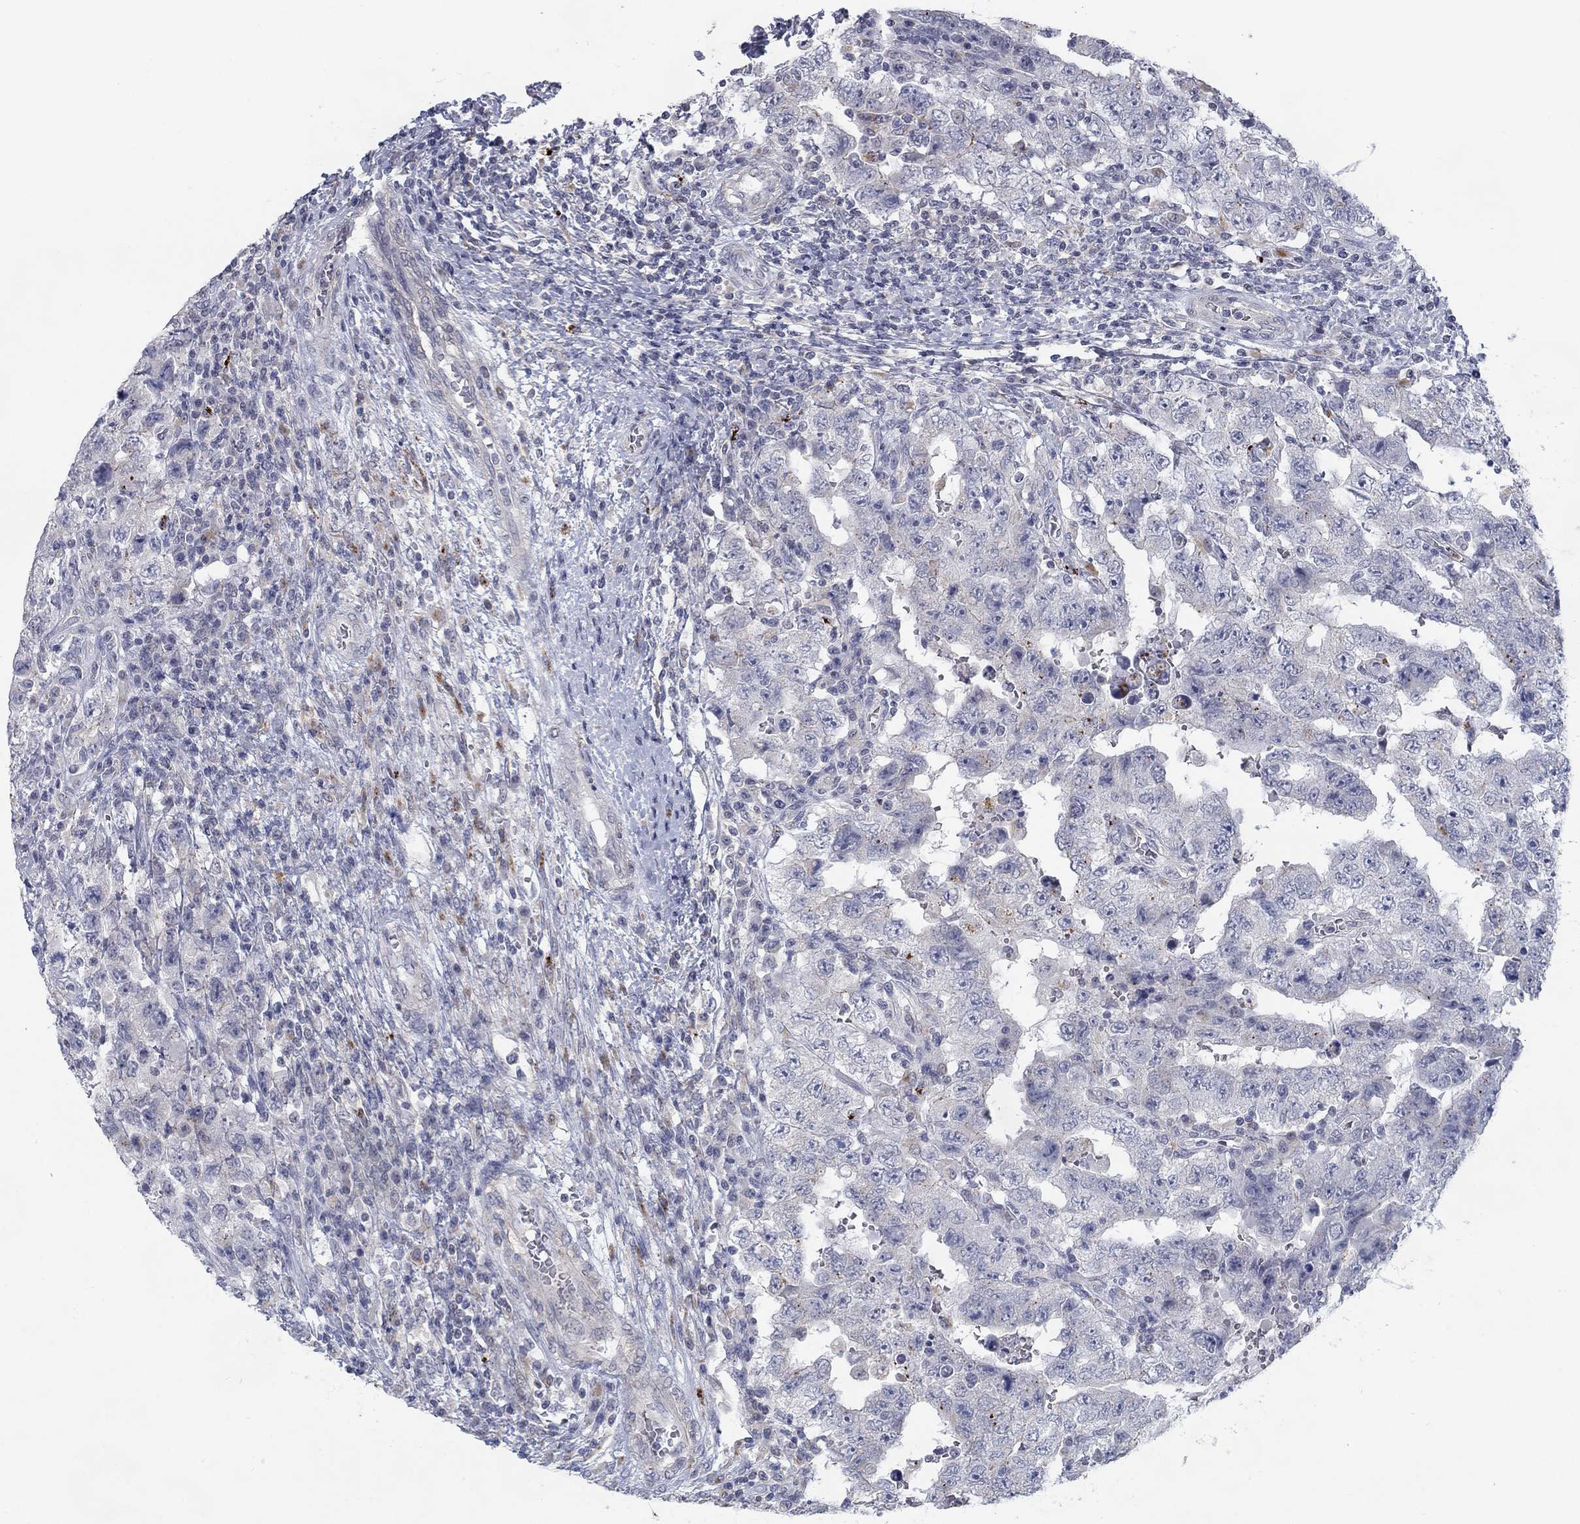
{"staining": {"intensity": "moderate", "quantity": "<25%", "location": "cytoplasmic/membranous"}, "tissue": "testis cancer", "cell_type": "Tumor cells", "image_type": "cancer", "snomed": [{"axis": "morphology", "description": "Carcinoma, Embryonal, NOS"}, {"axis": "topography", "description": "Testis"}], "caption": "This is an image of immunohistochemistry staining of testis cancer, which shows moderate staining in the cytoplasmic/membranous of tumor cells.", "gene": "MTSS2", "patient": {"sex": "male", "age": 26}}